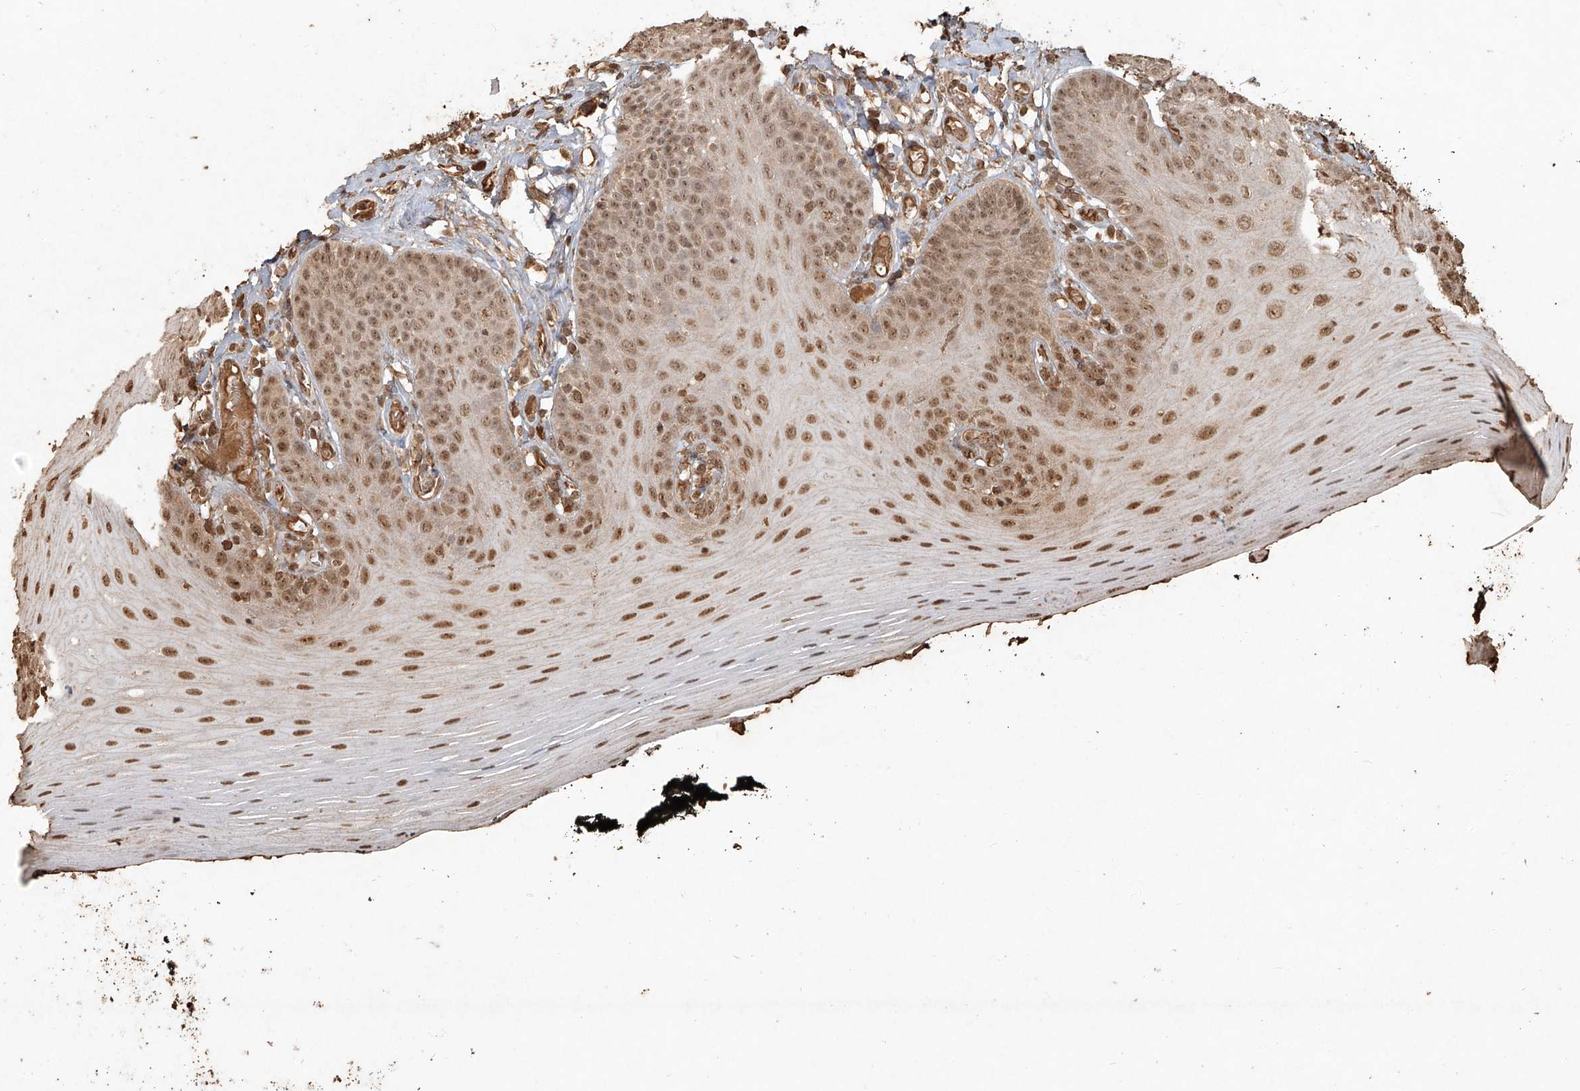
{"staining": {"intensity": "moderate", "quantity": ">75%", "location": "nuclear"}, "tissue": "oral mucosa", "cell_type": "Squamous epithelial cells", "image_type": "normal", "snomed": [{"axis": "morphology", "description": "Normal tissue, NOS"}, {"axis": "topography", "description": "Oral tissue"}], "caption": "Moderate nuclear protein positivity is appreciated in about >75% of squamous epithelial cells in oral mucosa. The staining is performed using DAB (3,3'-diaminobenzidine) brown chromogen to label protein expression. The nuclei are counter-stained blue using hematoxylin.", "gene": "UBE2K", "patient": {"sex": "male", "age": 74}}